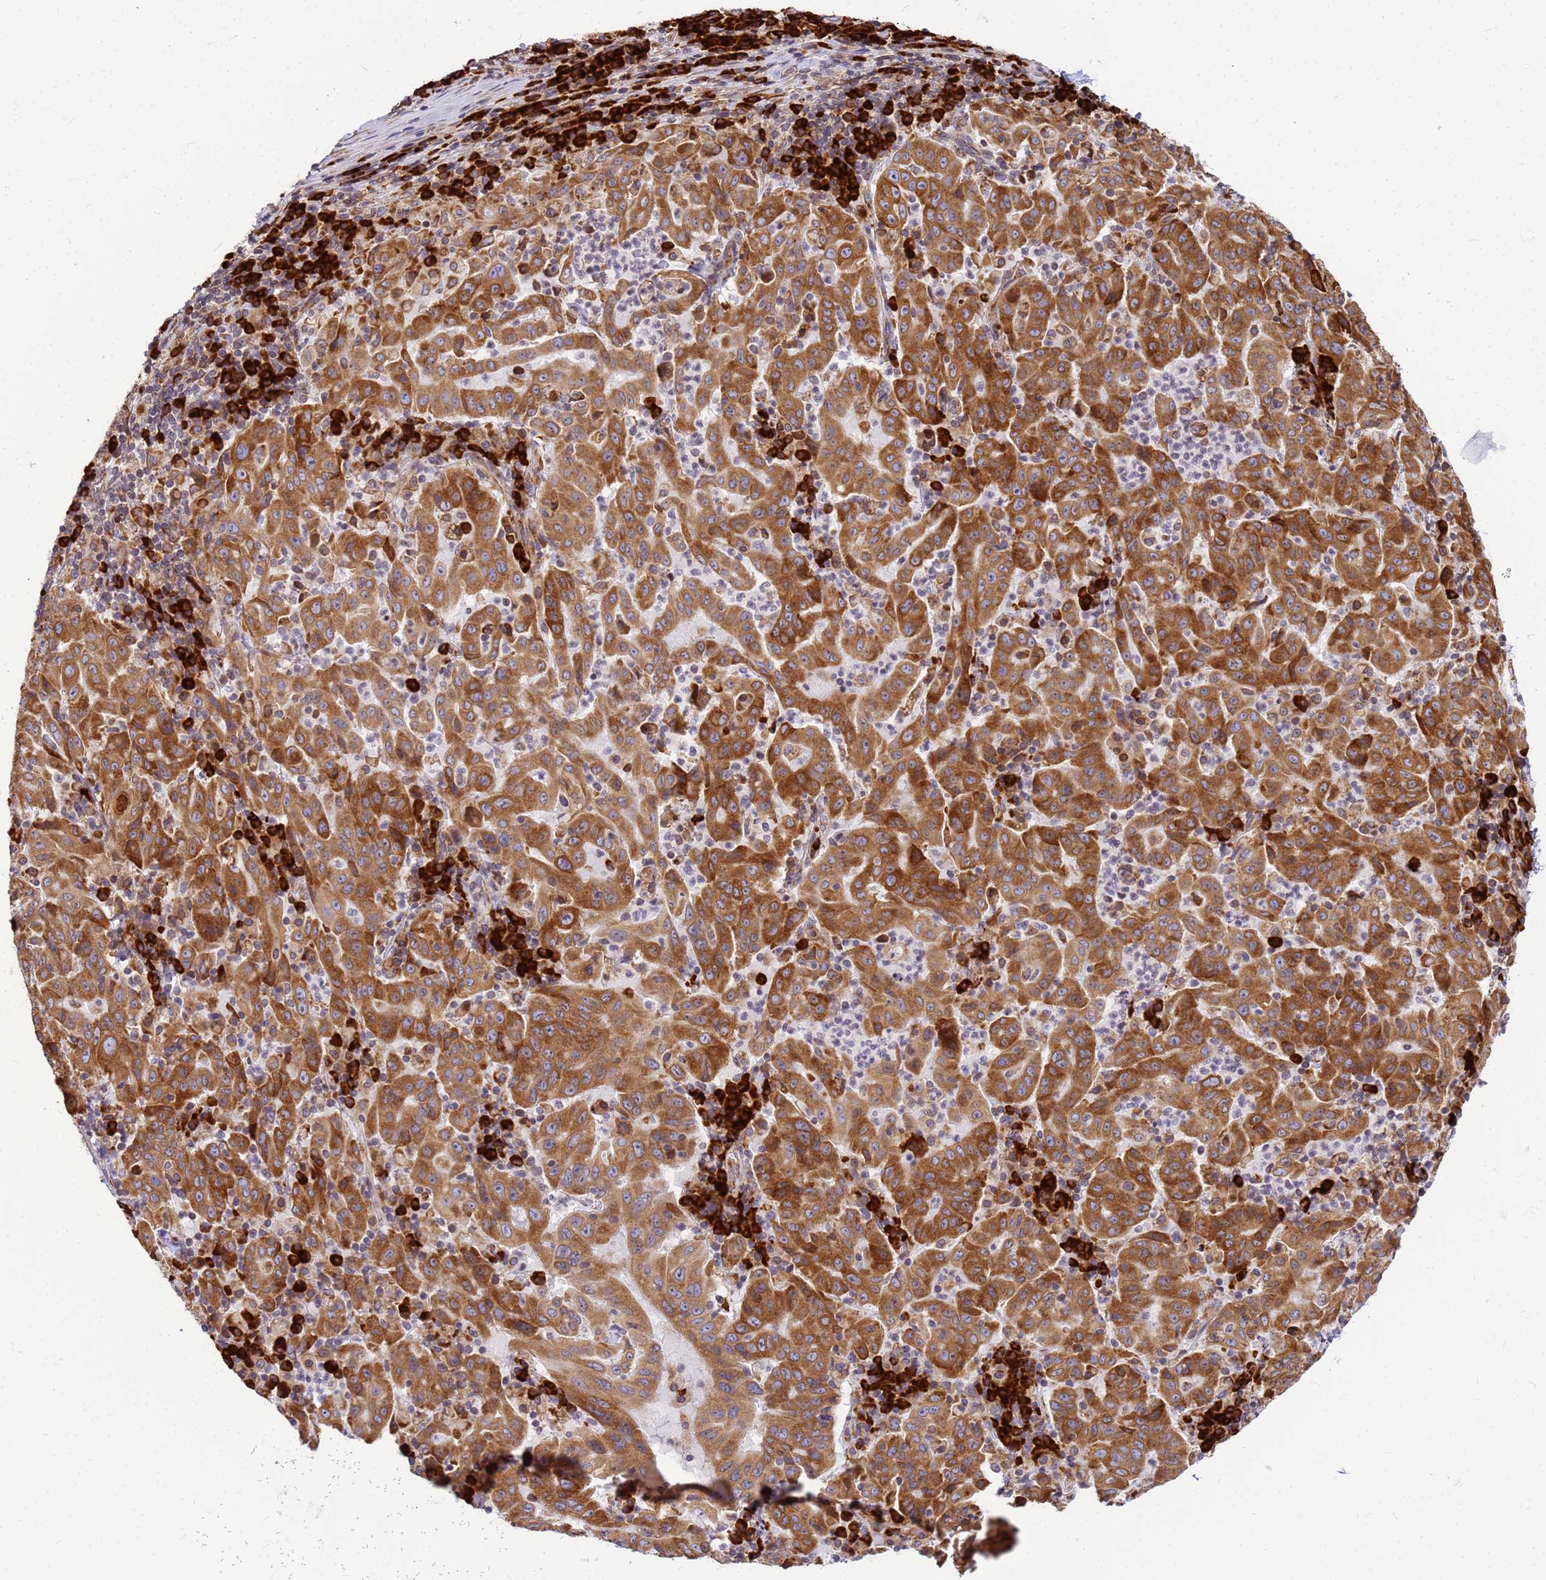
{"staining": {"intensity": "strong", "quantity": ">75%", "location": "cytoplasmic/membranous"}, "tissue": "pancreatic cancer", "cell_type": "Tumor cells", "image_type": "cancer", "snomed": [{"axis": "morphology", "description": "Adenocarcinoma, NOS"}, {"axis": "topography", "description": "Pancreas"}], "caption": "The histopathology image reveals a brown stain indicating the presence of a protein in the cytoplasmic/membranous of tumor cells in adenocarcinoma (pancreatic).", "gene": "SSR4", "patient": {"sex": "male", "age": 63}}